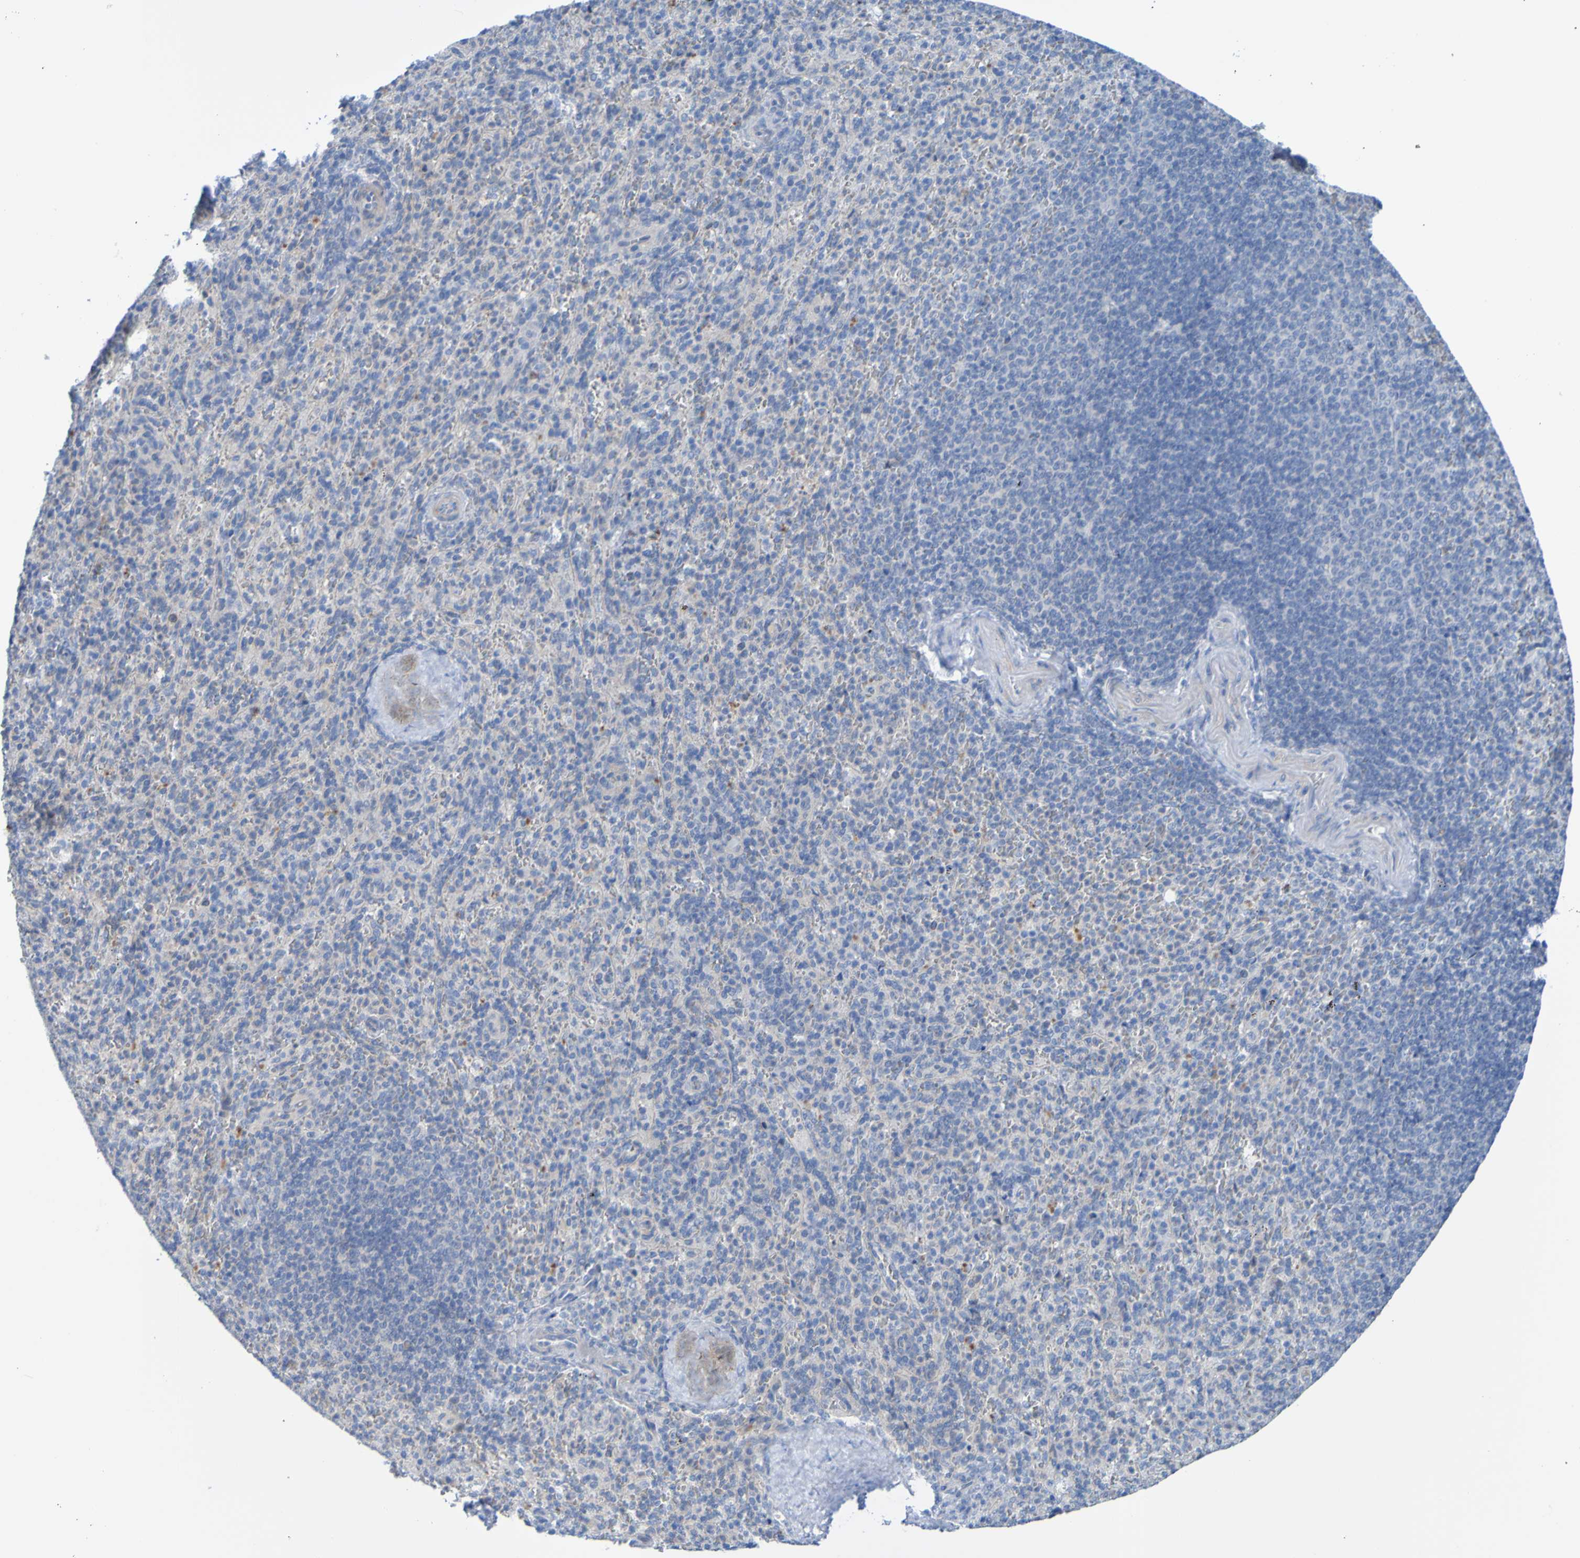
{"staining": {"intensity": "negative", "quantity": "none", "location": "none"}, "tissue": "spleen", "cell_type": "Cells in red pulp", "image_type": "normal", "snomed": [{"axis": "morphology", "description": "Normal tissue, NOS"}, {"axis": "topography", "description": "Spleen"}], "caption": "Immunohistochemistry (IHC) of normal spleen exhibits no positivity in cells in red pulp. (DAB (3,3'-diaminobenzidine) immunohistochemistry, high magnification).", "gene": "ACMSD", "patient": {"sex": "male", "age": 36}}